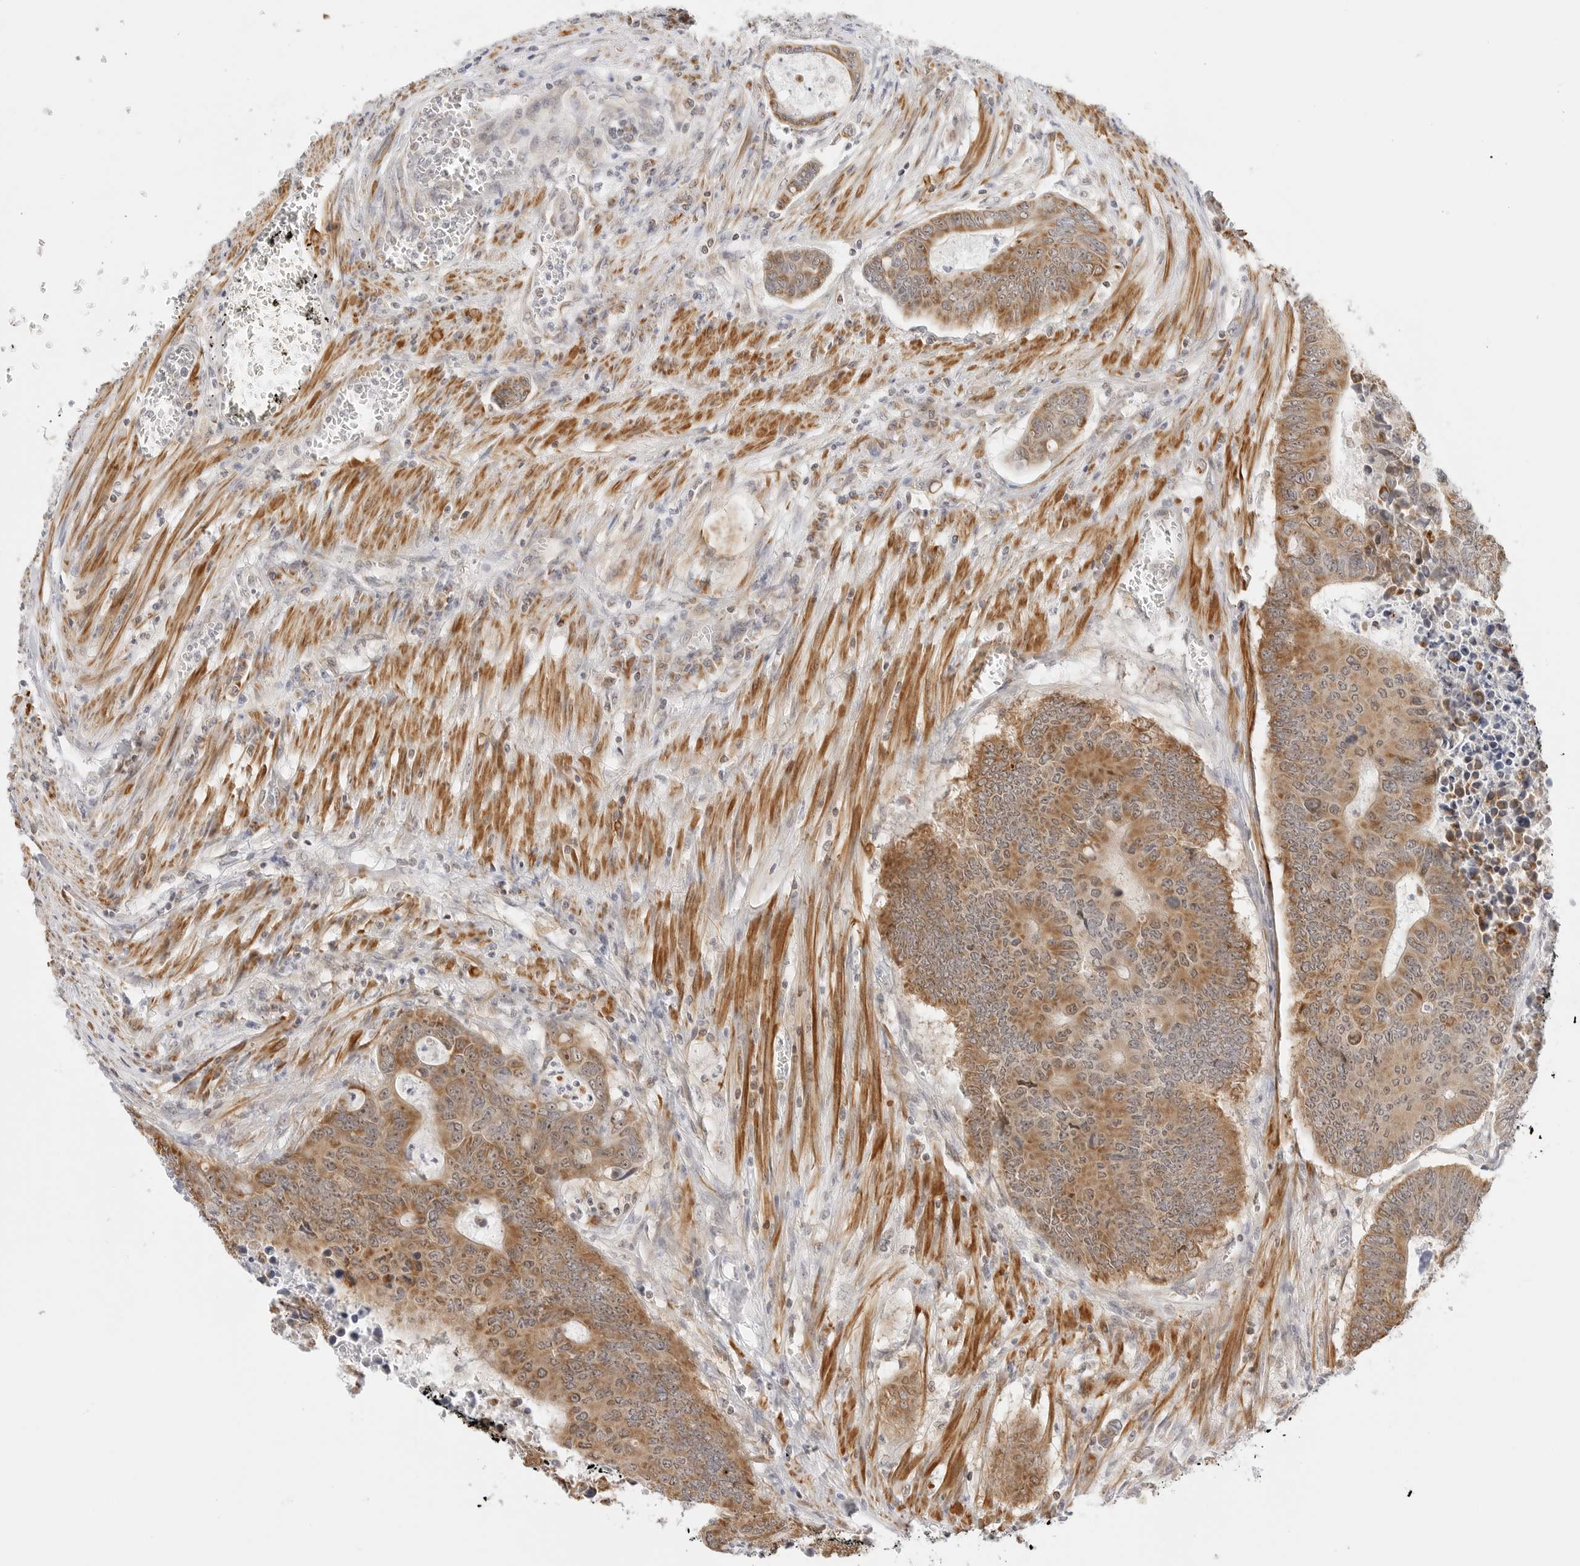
{"staining": {"intensity": "moderate", "quantity": ">75%", "location": "cytoplasmic/membranous,nuclear"}, "tissue": "colorectal cancer", "cell_type": "Tumor cells", "image_type": "cancer", "snomed": [{"axis": "morphology", "description": "Adenocarcinoma, NOS"}, {"axis": "topography", "description": "Colon"}], "caption": "Colorectal cancer tissue displays moderate cytoplasmic/membranous and nuclear expression in about >75% of tumor cells, visualized by immunohistochemistry. (Stains: DAB (3,3'-diaminobenzidine) in brown, nuclei in blue, Microscopy: brightfield microscopy at high magnification).", "gene": "GORAB", "patient": {"sex": "male", "age": 87}}